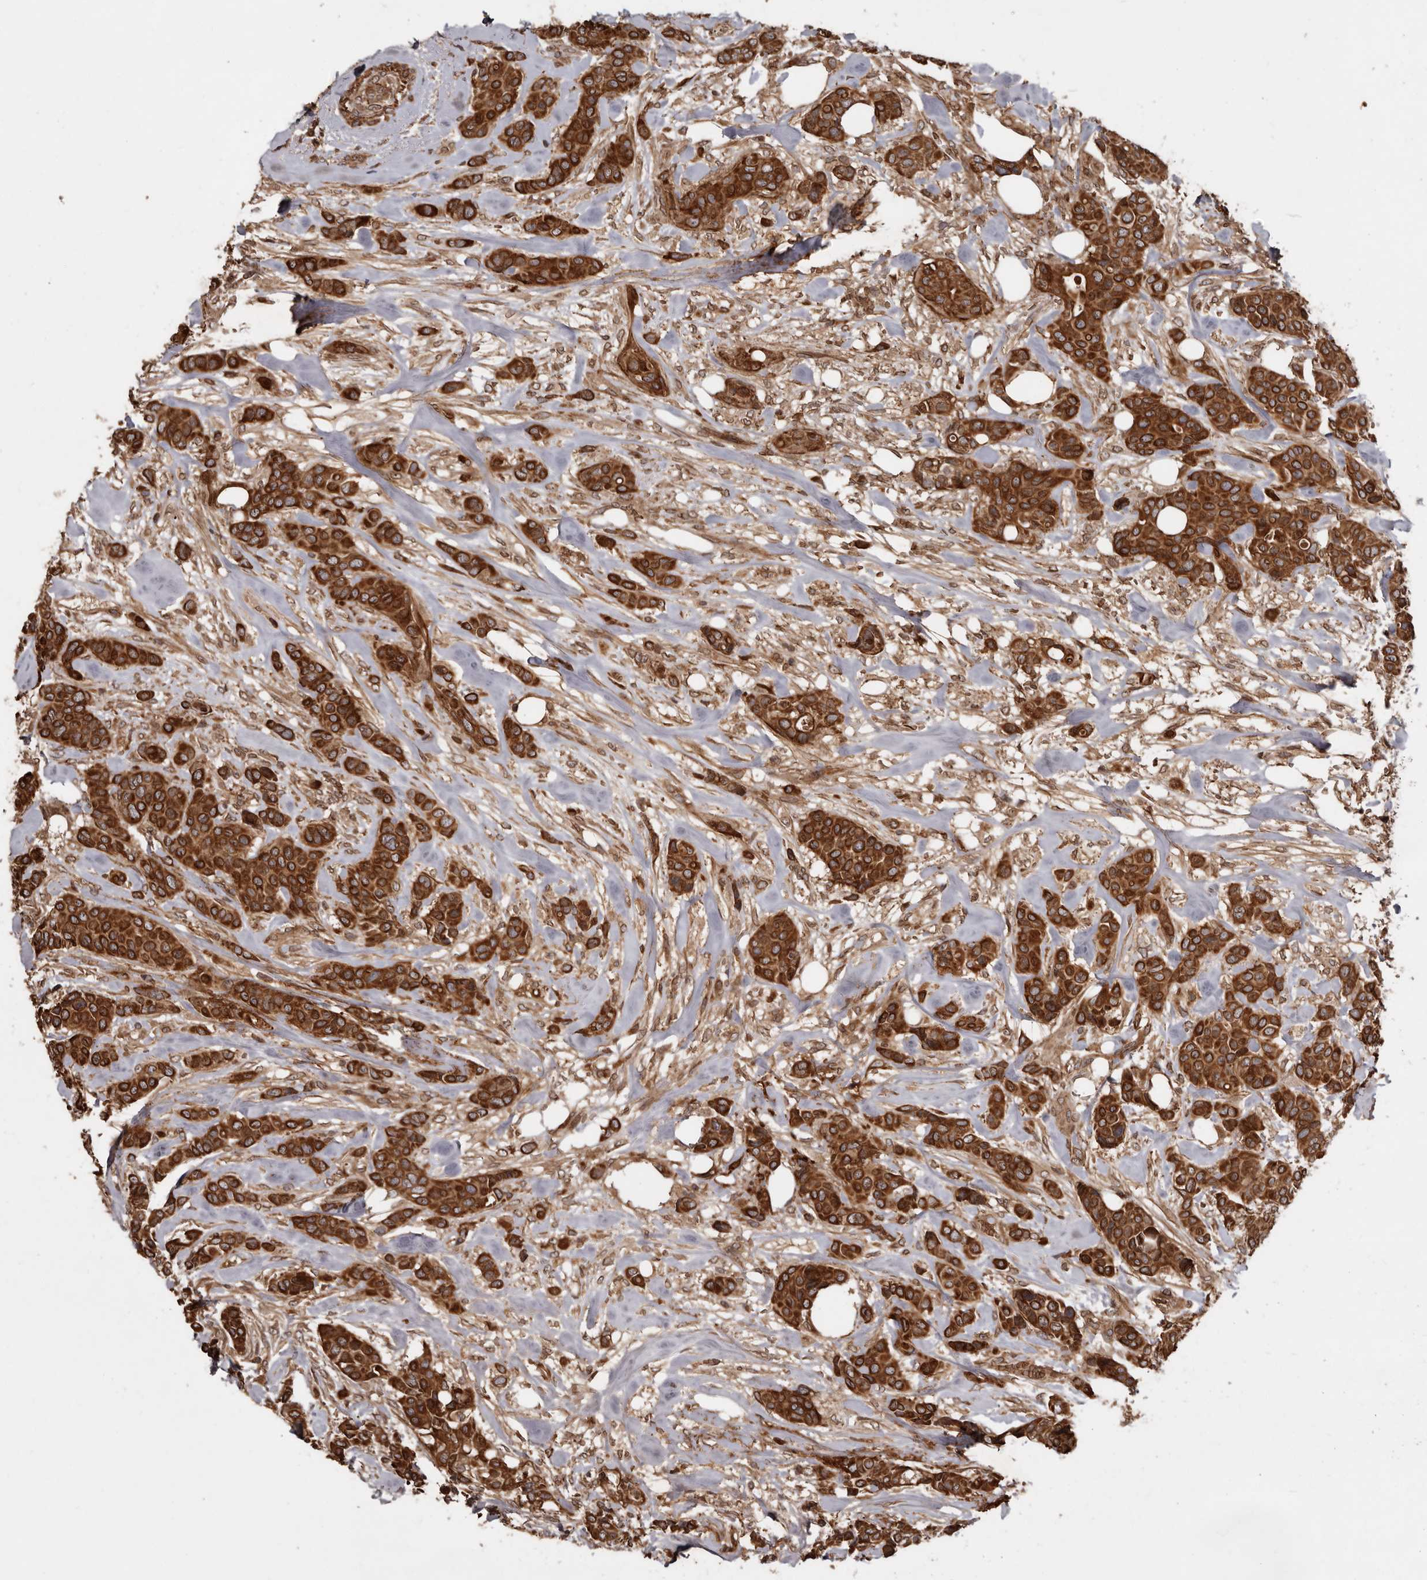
{"staining": {"intensity": "strong", "quantity": ">75%", "location": "cytoplasmic/membranous"}, "tissue": "breast cancer", "cell_type": "Tumor cells", "image_type": "cancer", "snomed": [{"axis": "morphology", "description": "Lobular carcinoma"}, {"axis": "topography", "description": "Breast"}], "caption": "Protein expression analysis of breast lobular carcinoma shows strong cytoplasmic/membranous staining in approximately >75% of tumor cells.", "gene": "STK36", "patient": {"sex": "female", "age": 51}}